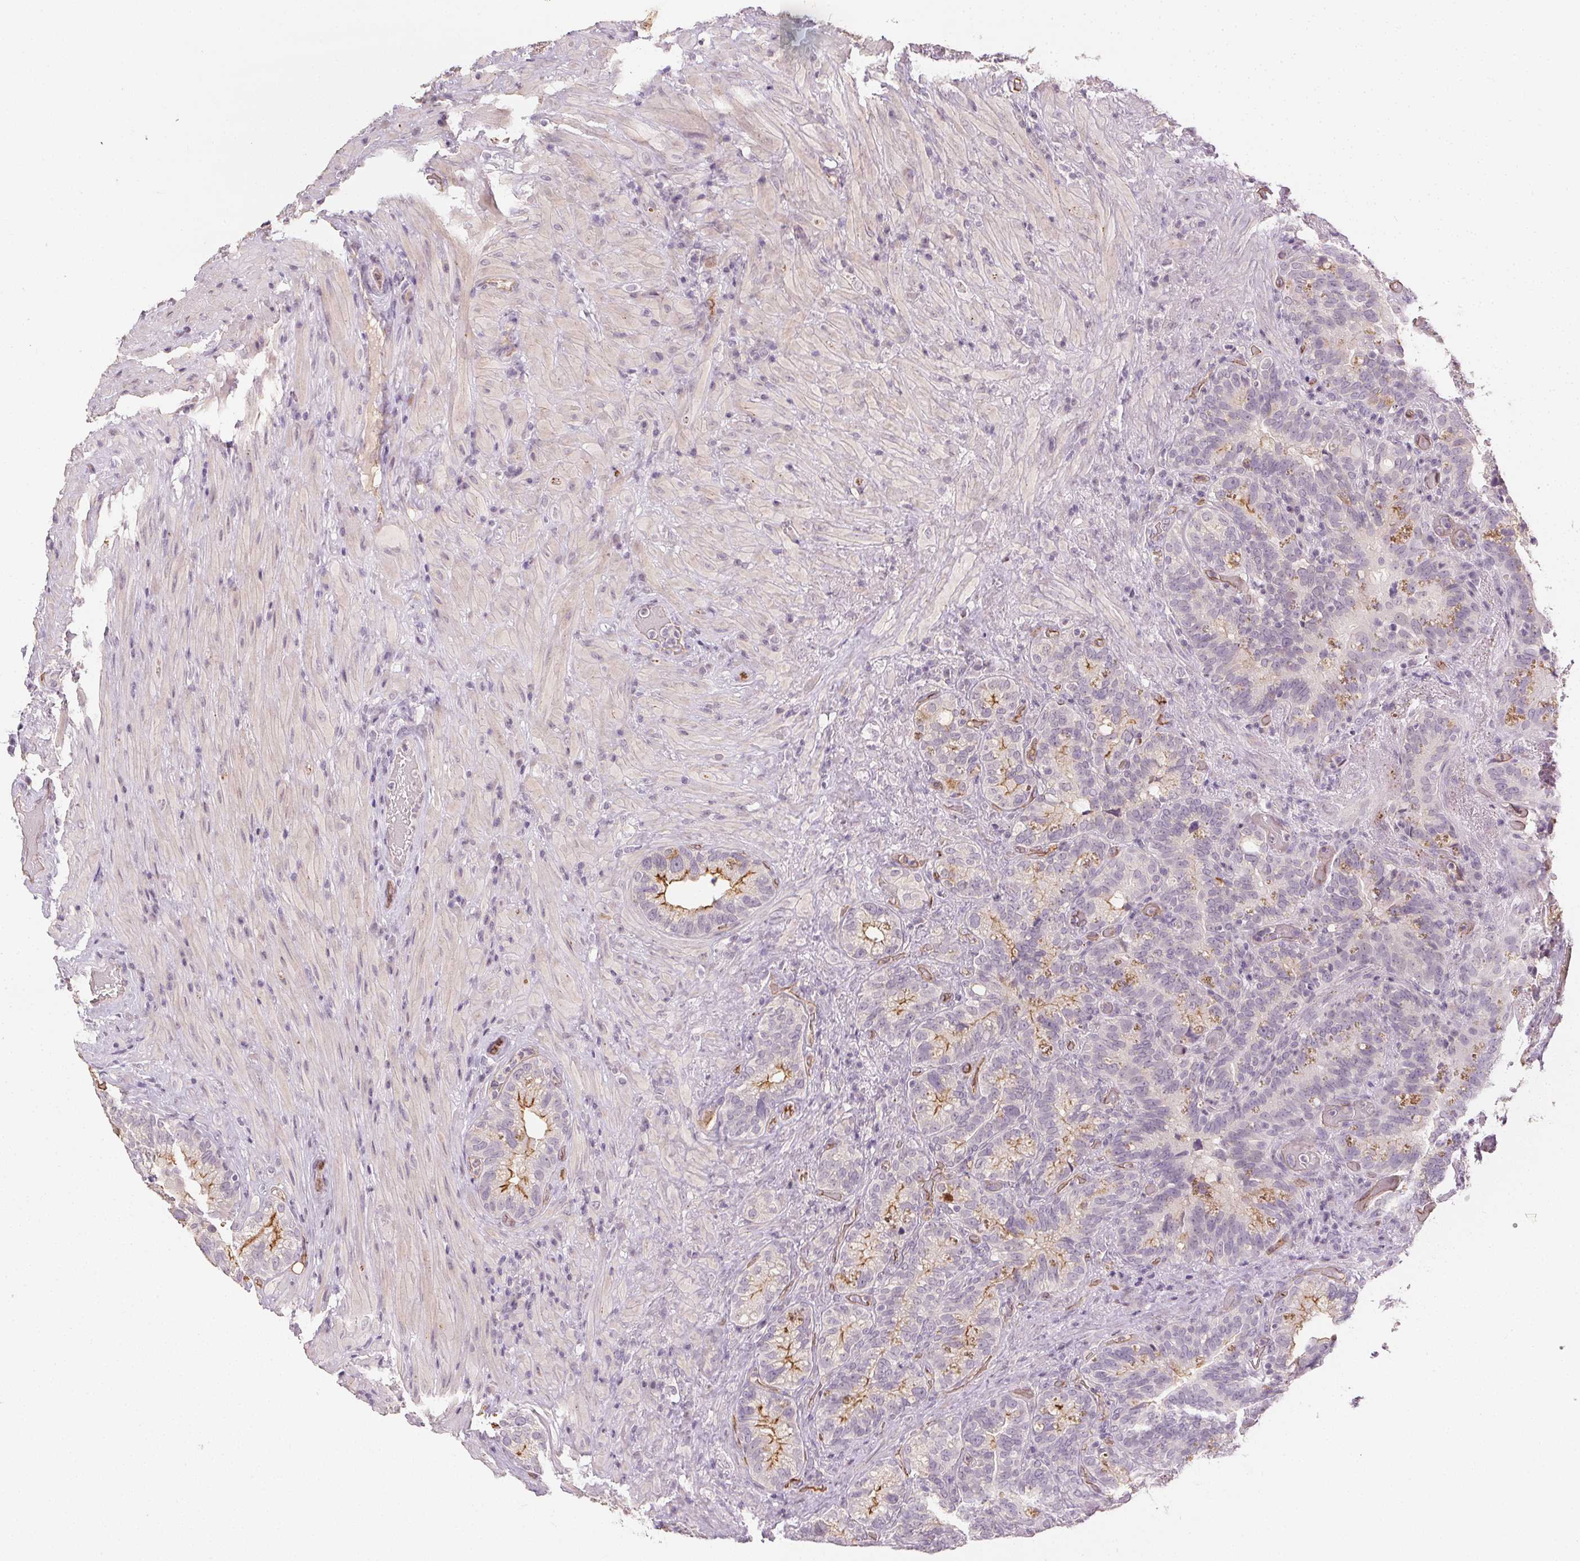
{"staining": {"intensity": "strong", "quantity": "<25%", "location": "cytoplasmic/membranous"}, "tissue": "seminal vesicle", "cell_type": "Glandular cells", "image_type": "normal", "snomed": [{"axis": "morphology", "description": "Normal tissue, NOS"}, {"axis": "topography", "description": "Seminal veicle"}], "caption": "The photomicrograph demonstrates a brown stain indicating the presence of a protein in the cytoplasmic/membranous of glandular cells in seminal vesicle. (IHC, brightfield microscopy, high magnification).", "gene": "PODXL", "patient": {"sex": "male", "age": 68}}